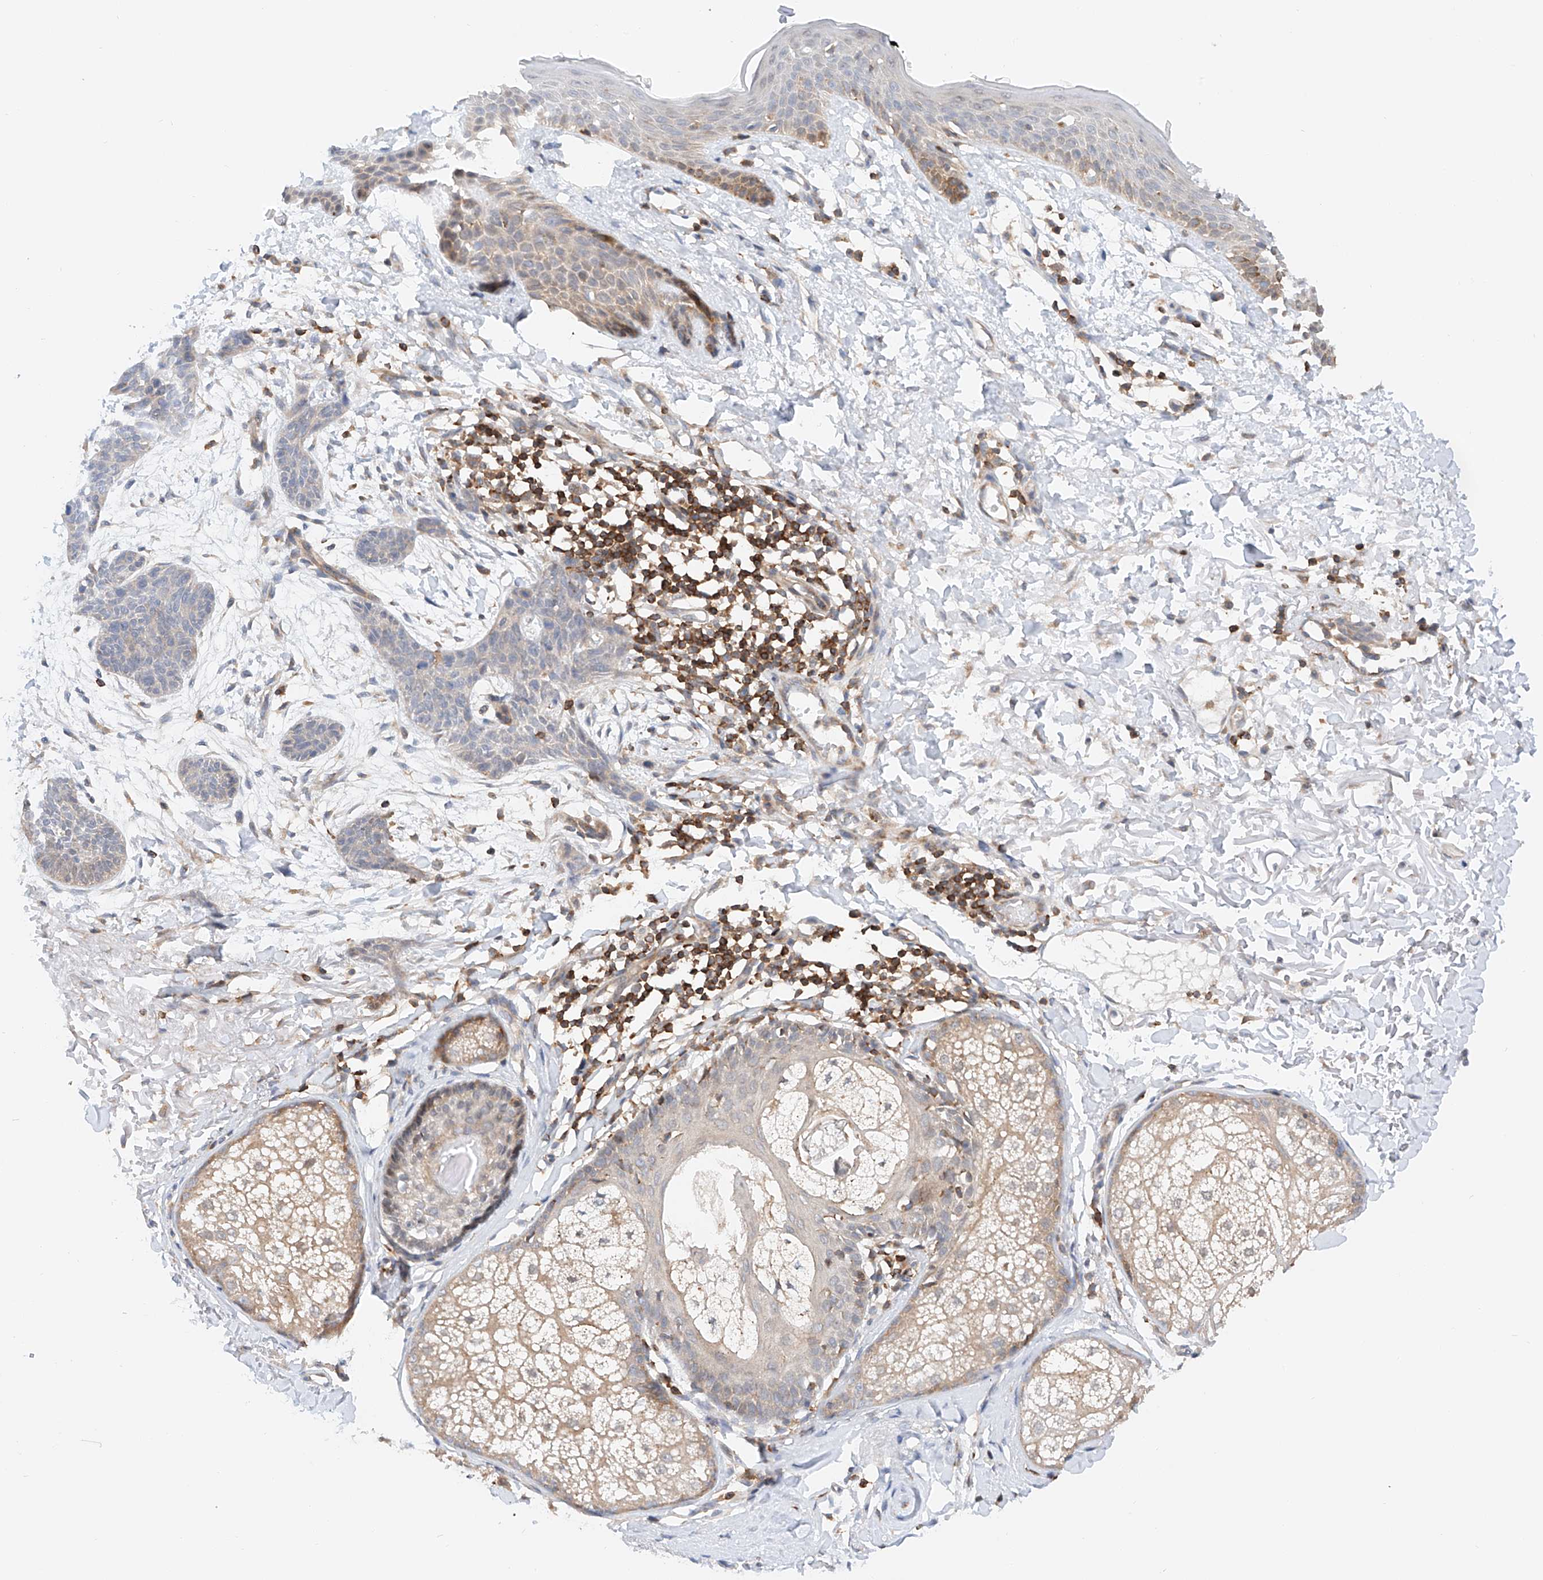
{"staining": {"intensity": "weak", "quantity": "<25%", "location": "cytoplasmic/membranous"}, "tissue": "skin cancer", "cell_type": "Tumor cells", "image_type": "cancer", "snomed": [{"axis": "morphology", "description": "Basal cell carcinoma"}, {"axis": "topography", "description": "Skin"}], "caption": "Skin cancer stained for a protein using immunohistochemistry demonstrates no expression tumor cells.", "gene": "MFN2", "patient": {"sex": "male", "age": 85}}